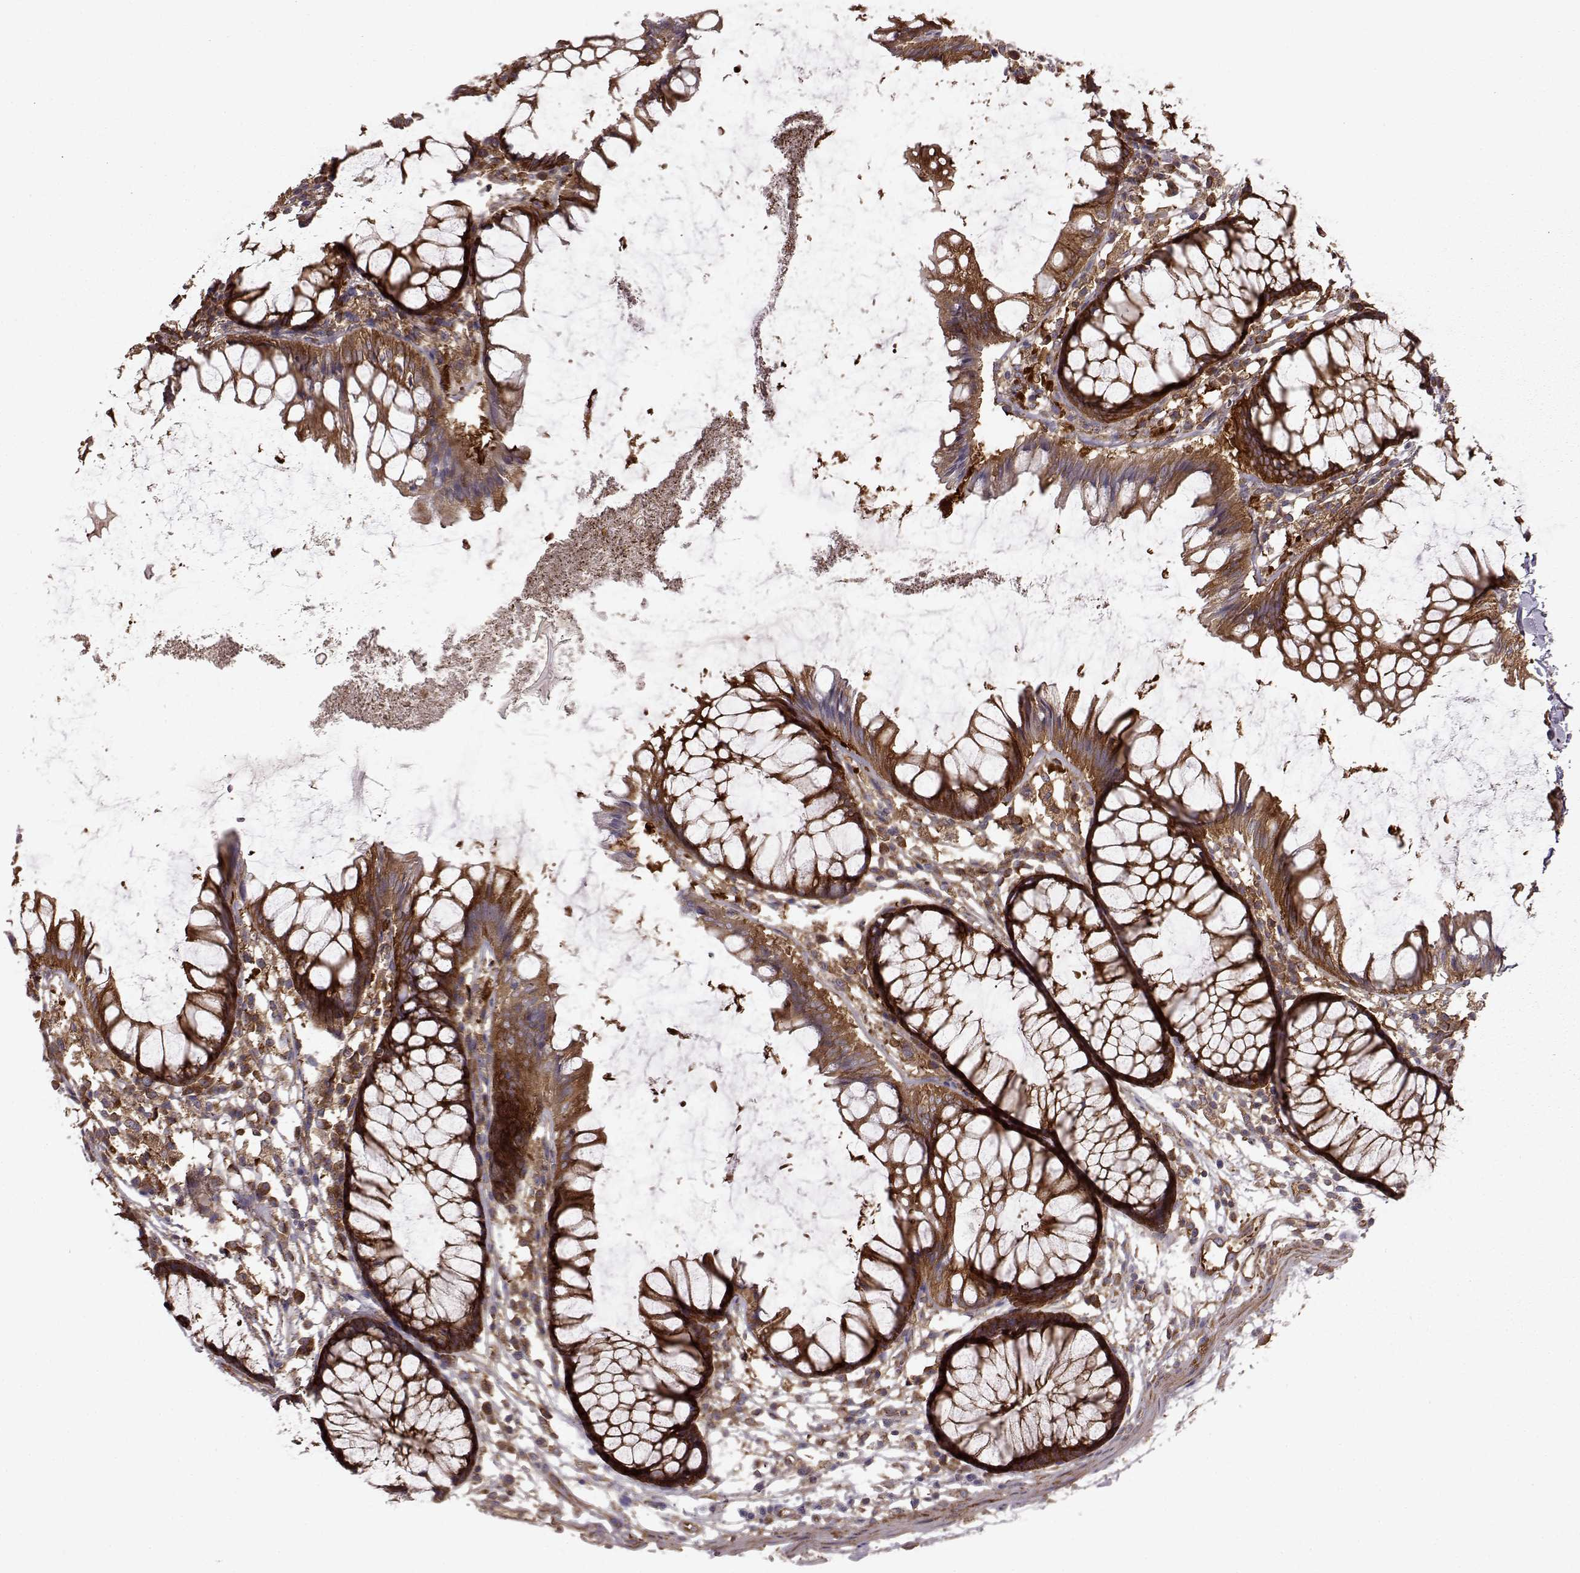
{"staining": {"intensity": "negative", "quantity": "none", "location": "none"}, "tissue": "colon", "cell_type": "Endothelial cells", "image_type": "normal", "snomed": [{"axis": "morphology", "description": "Normal tissue, NOS"}, {"axis": "morphology", "description": "Adenocarcinoma, NOS"}, {"axis": "topography", "description": "Colon"}], "caption": "Immunohistochemical staining of unremarkable human colon demonstrates no significant positivity in endothelial cells.", "gene": "RABGAP1", "patient": {"sex": "male", "age": 65}}